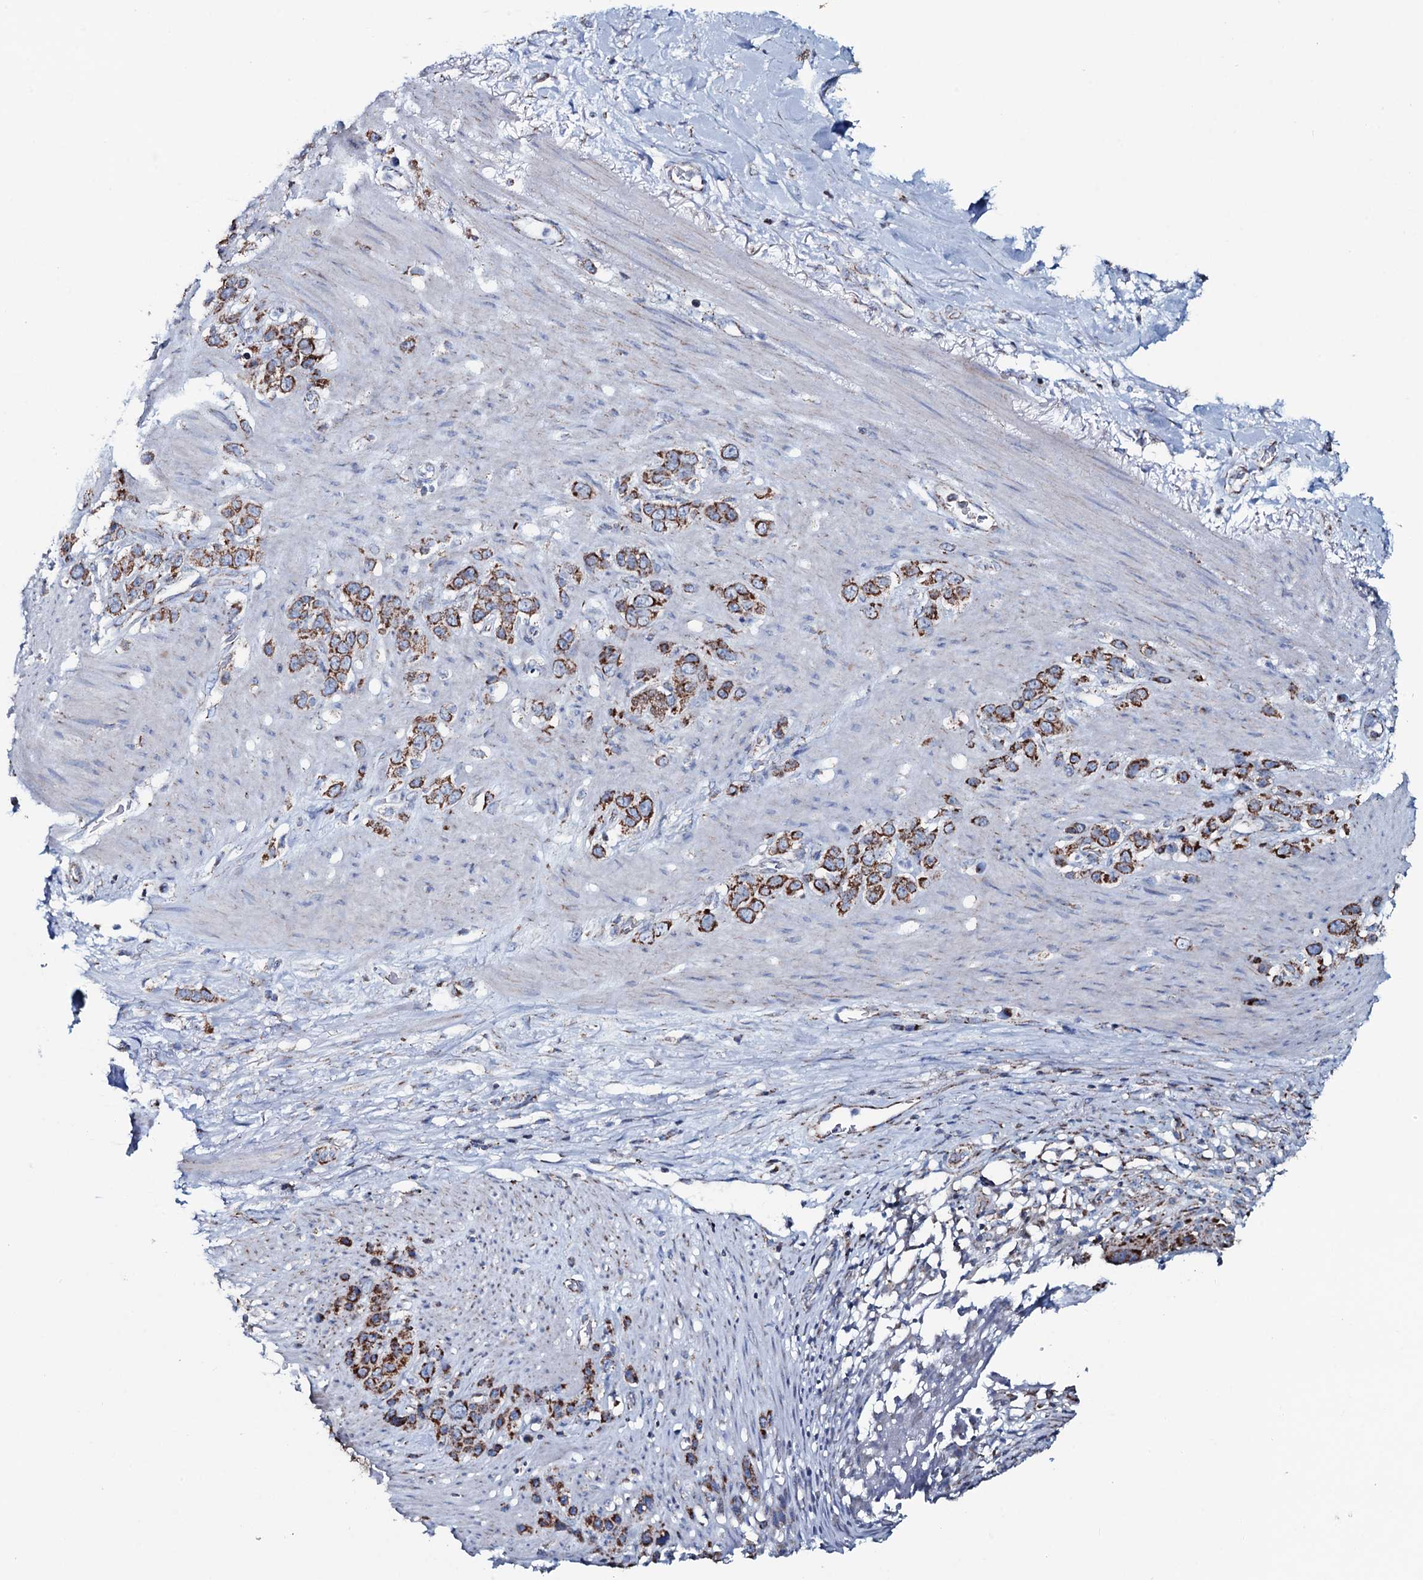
{"staining": {"intensity": "strong", "quantity": ">75%", "location": "cytoplasmic/membranous"}, "tissue": "stomach cancer", "cell_type": "Tumor cells", "image_type": "cancer", "snomed": [{"axis": "morphology", "description": "Adenocarcinoma, NOS"}, {"axis": "morphology", "description": "Adenocarcinoma, High grade"}, {"axis": "topography", "description": "Stomach, upper"}, {"axis": "topography", "description": "Stomach, lower"}], "caption": "High-grade adenocarcinoma (stomach) stained with DAB (3,3'-diaminobenzidine) IHC exhibits high levels of strong cytoplasmic/membranous staining in approximately >75% of tumor cells. Using DAB (brown) and hematoxylin (blue) stains, captured at high magnification using brightfield microscopy.", "gene": "MRPS35", "patient": {"sex": "female", "age": 65}}